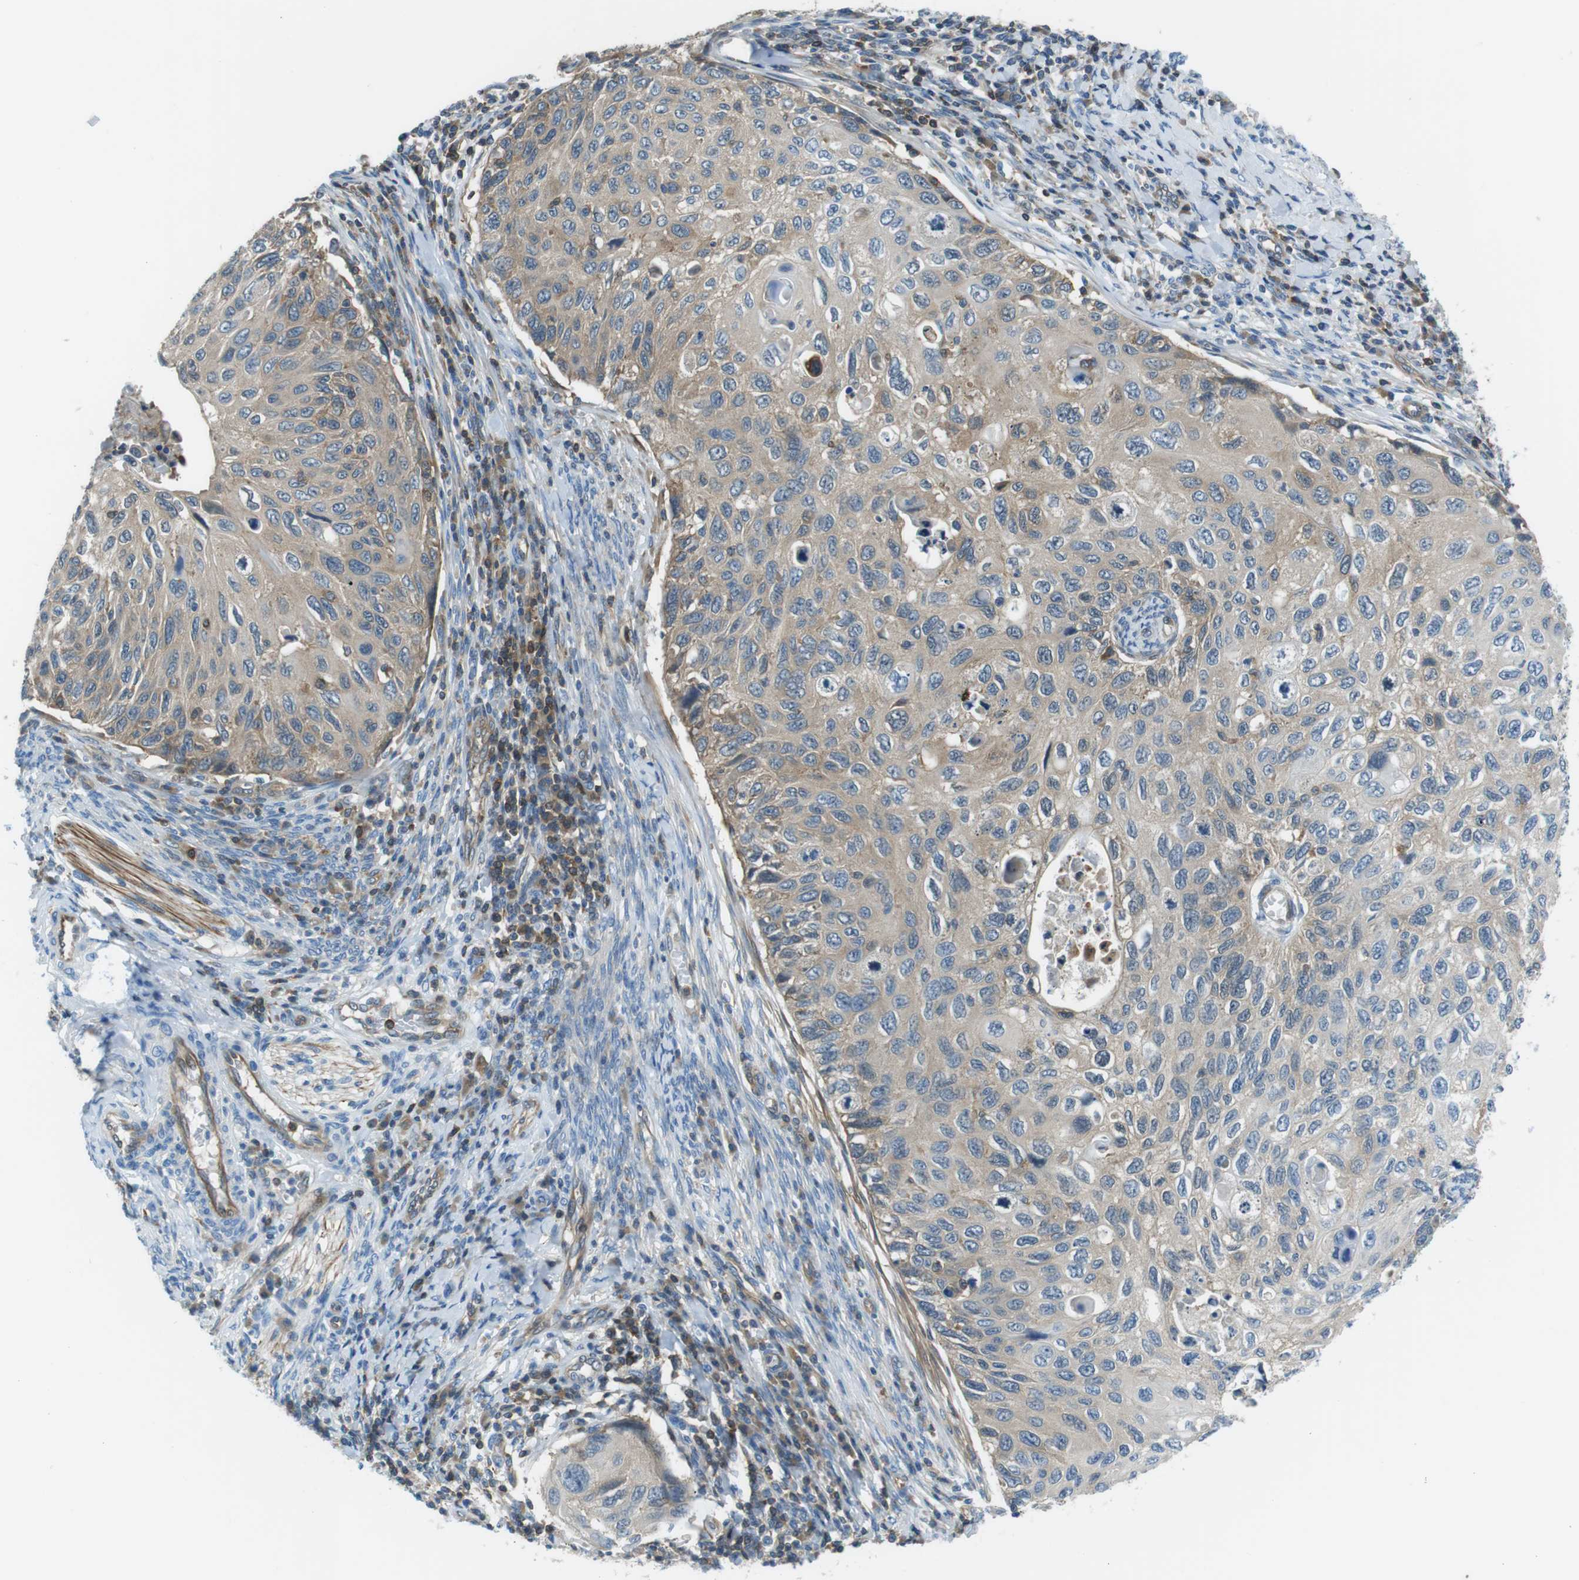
{"staining": {"intensity": "weak", "quantity": "25%-75%", "location": "cytoplasmic/membranous"}, "tissue": "cervical cancer", "cell_type": "Tumor cells", "image_type": "cancer", "snomed": [{"axis": "morphology", "description": "Squamous cell carcinoma, NOS"}, {"axis": "topography", "description": "Cervix"}], "caption": "A brown stain labels weak cytoplasmic/membranous positivity of a protein in cervical cancer (squamous cell carcinoma) tumor cells.", "gene": "TES", "patient": {"sex": "female", "age": 70}}